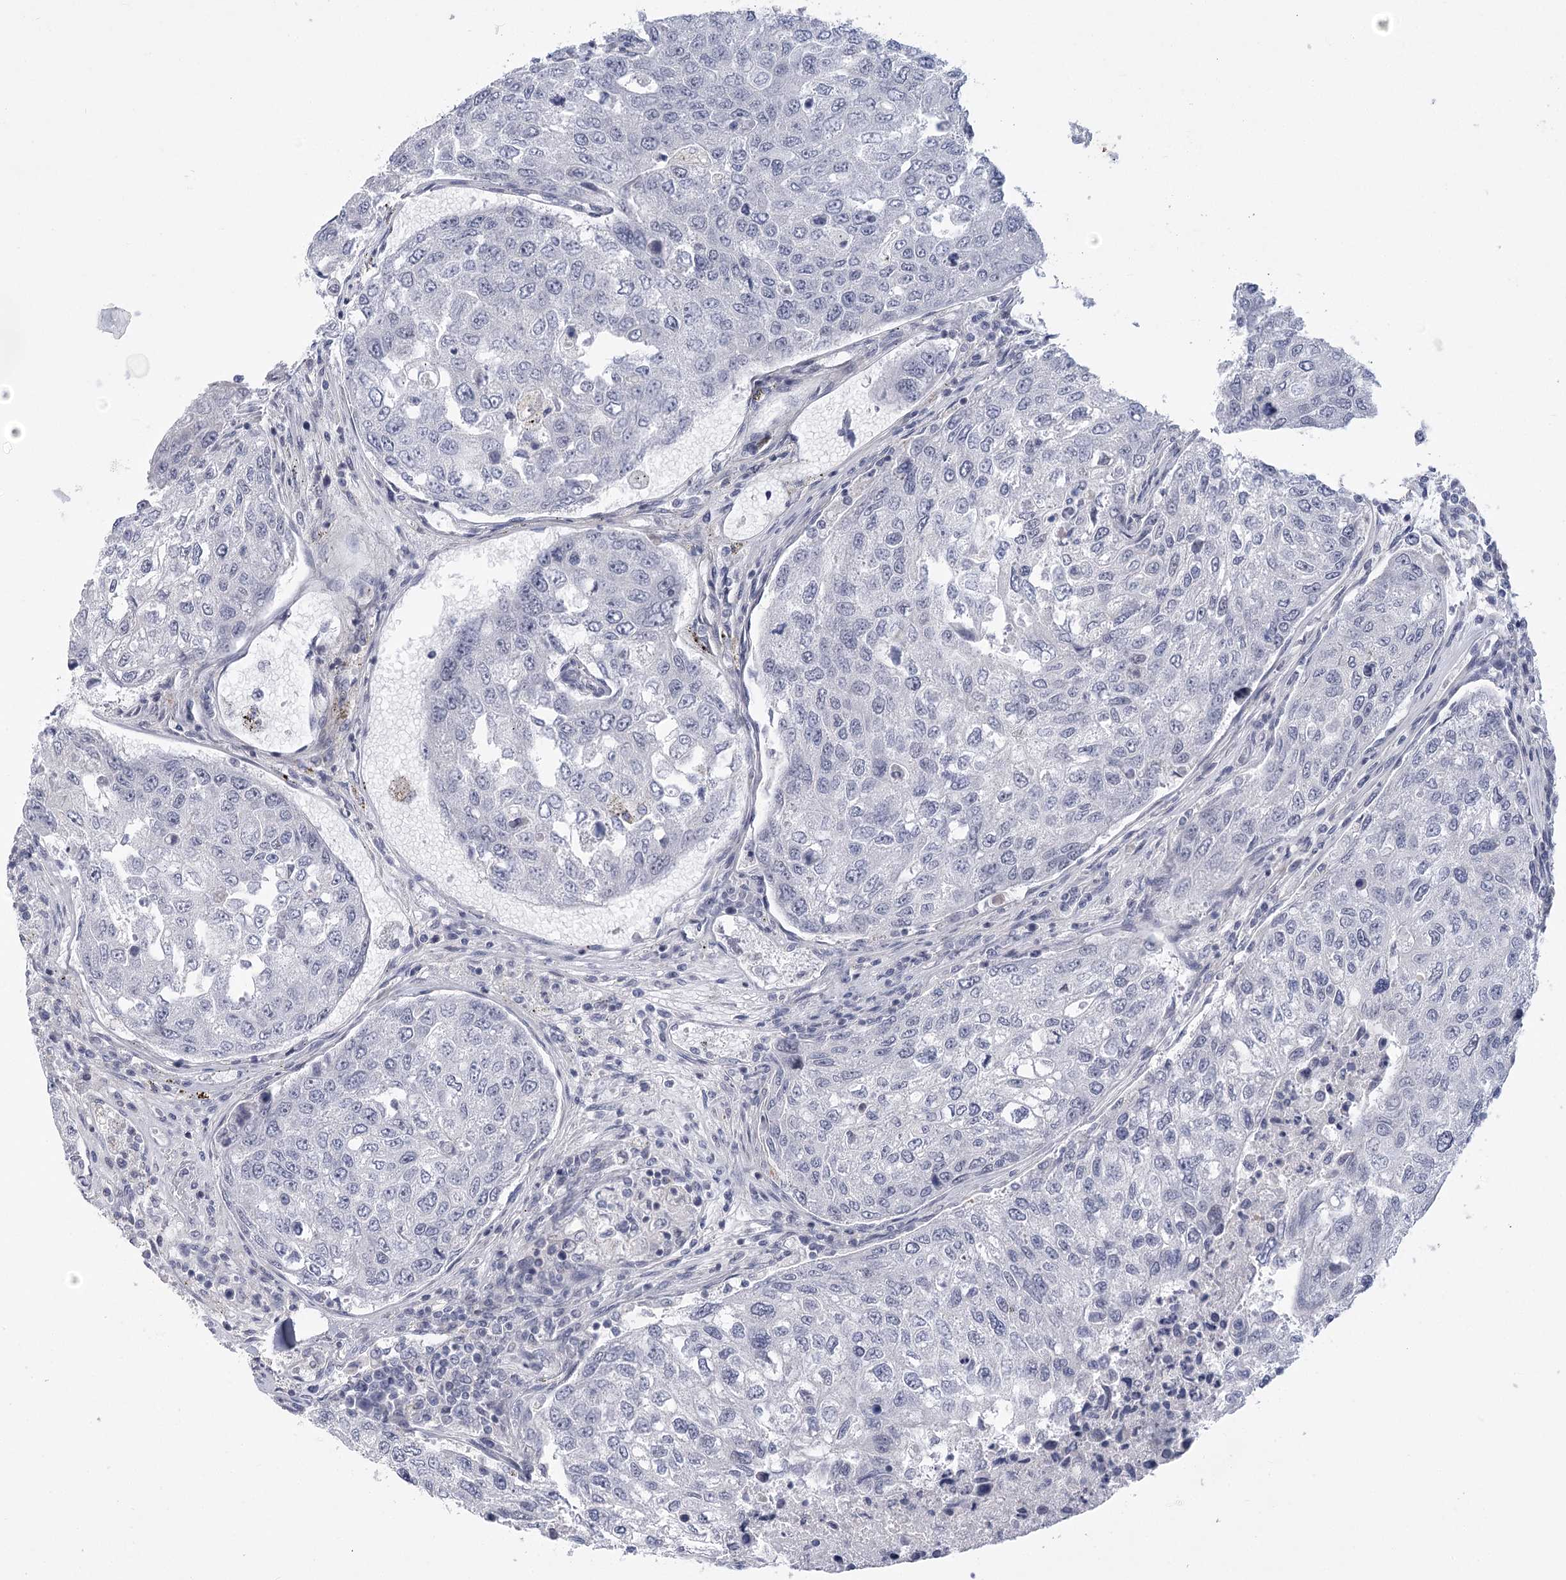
{"staining": {"intensity": "negative", "quantity": "none", "location": "none"}, "tissue": "urothelial cancer", "cell_type": "Tumor cells", "image_type": "cancer", "snomed": [{"axis": "morphology", "description": "Urothelial carcinoma, High grade"}, {"axis": "topography", "description": "Lymph node"}, {"axis": "topography", "description": "Urinary bladder"}], "caption": "Micrograph shows no protein expression in tumor cells of high-grade urothelial carcinoma tissue.", "gene": "FAM76B", "patient": {"sex": "male", "age": 51}}